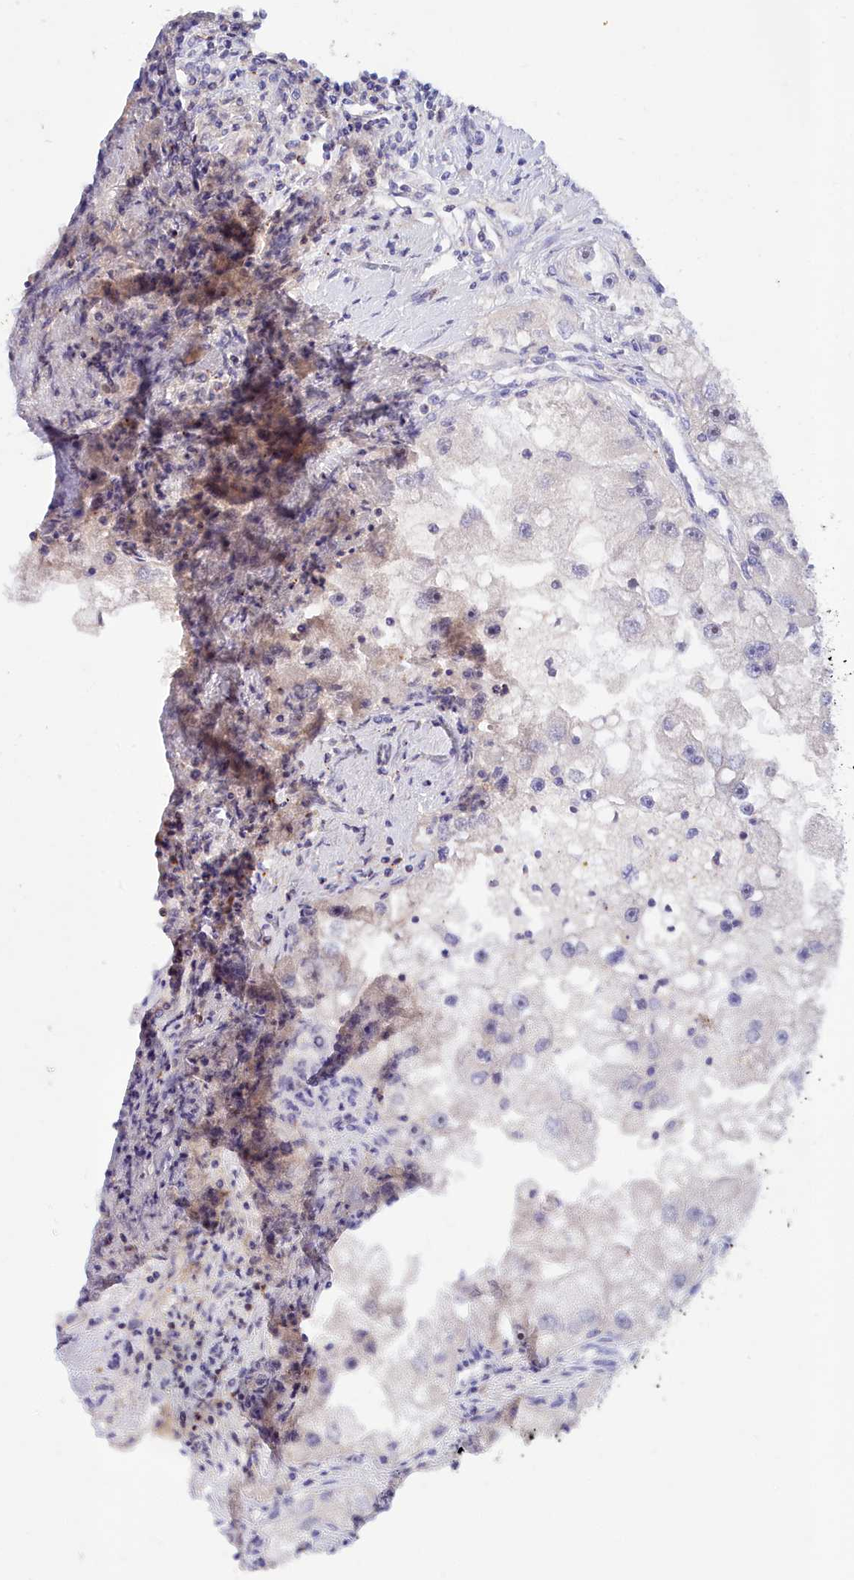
{"staining": {"intensity": "negative", "quantity": "none", "location": "none"}, "tissue": "renal cancer", "cell_type": "Tumor cells", "image_type": "cancer", "snomed": [{"axis": "morphology", "description": "Adenocarcinoma, NOS"}, {"axis": "topography", "description": "Kidney"}], "caption": "DAB immunohistochemical staining of adenocarcinoma (renal) exhibits no significant staining in tumor cells.", "gene": "NEURL4", "patient": {"sex": "male", "age": 63}}